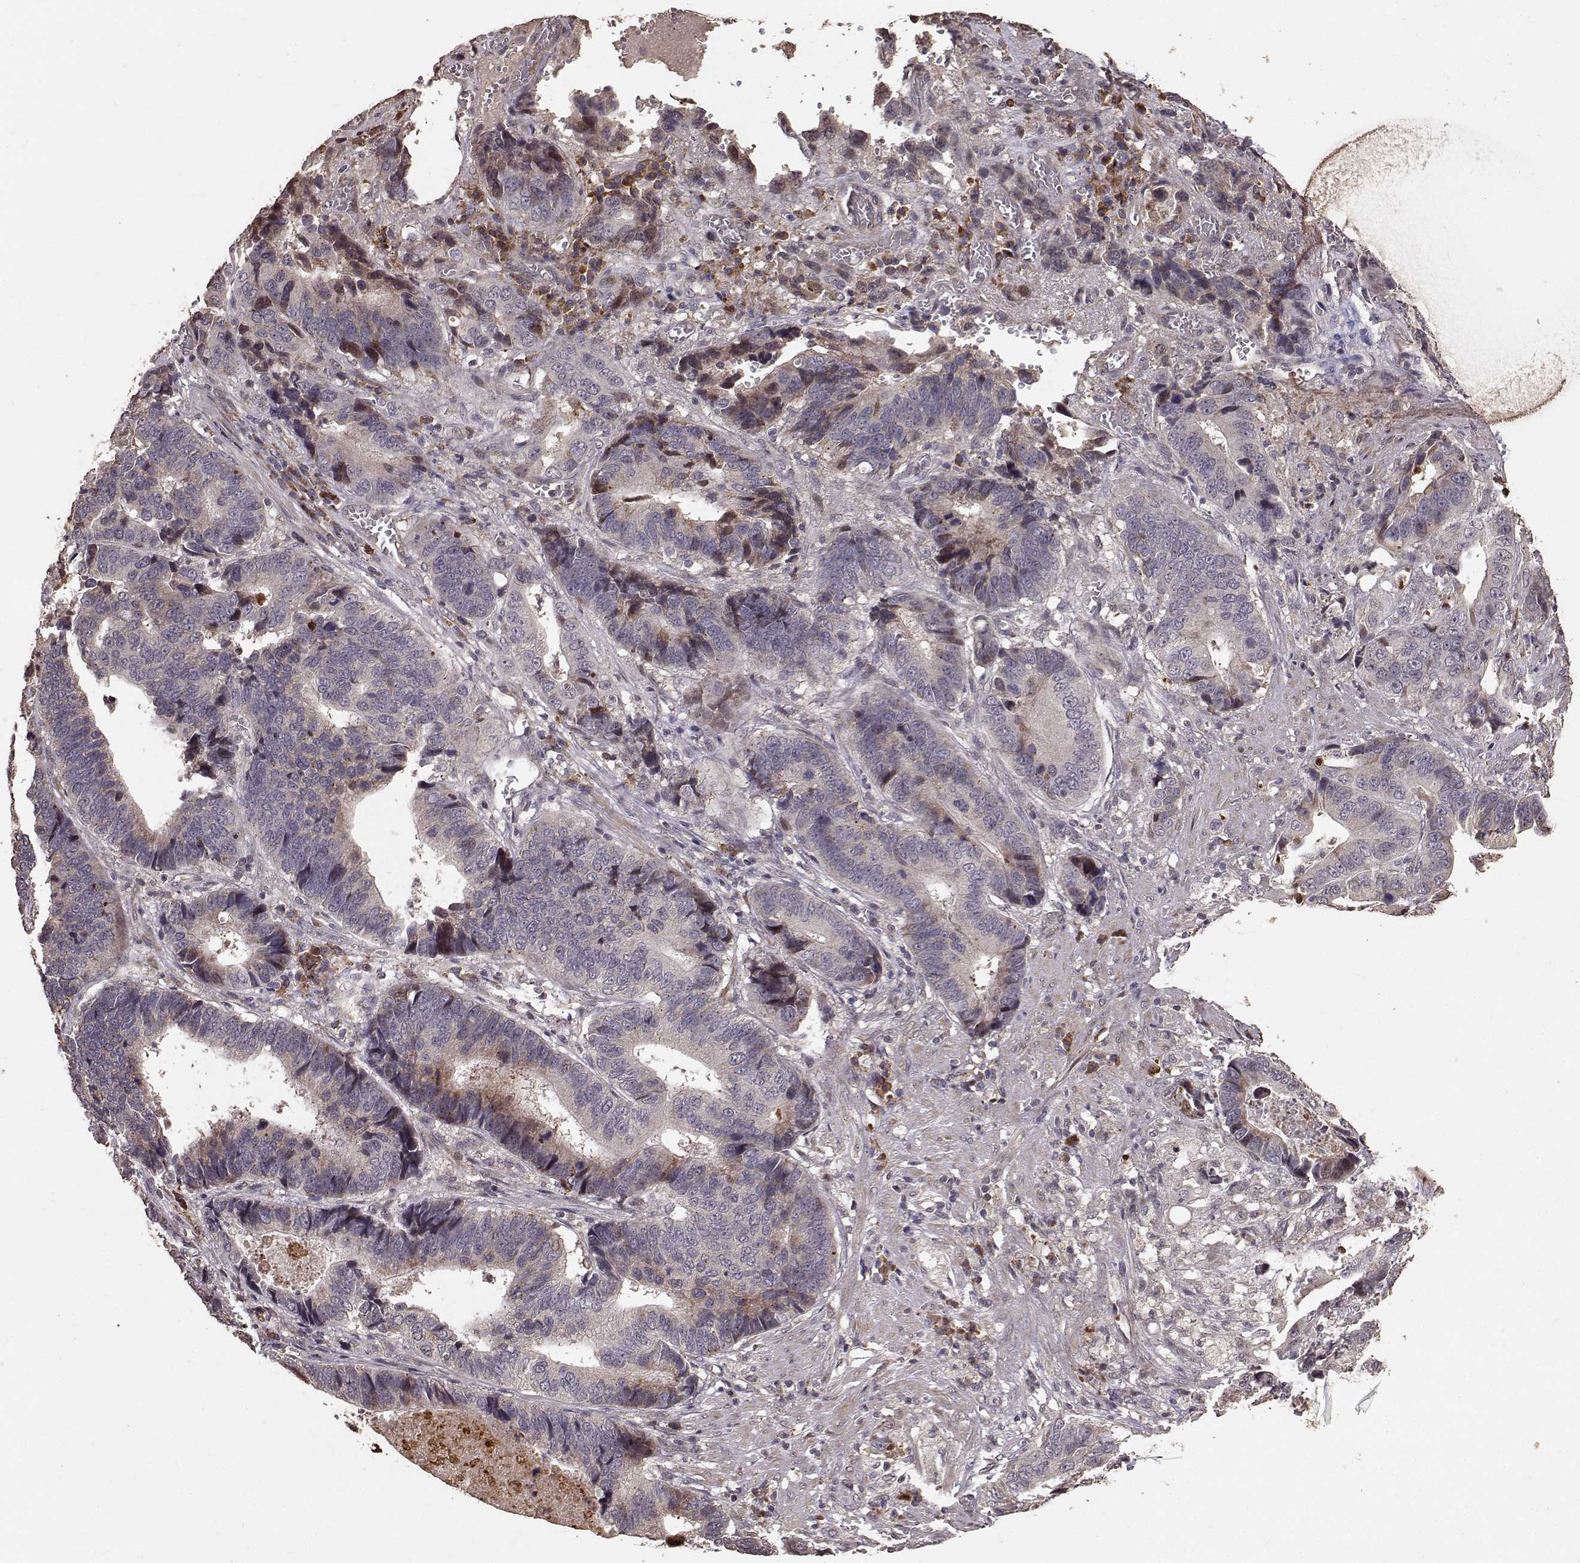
{"staining": {"intensity": "negative", "quantity": "none", "location": "none"}, "tissue": "stomach cancer", "cell_type": "Tumor cells", "image_type": "cancer", "snomed": [{"axis": "morphology", "description": "Adenocarcinoma, NOS"}, {"axis": "topography", "description": "Stomach"}], "caption": "A micrograph of human stomach cancer is negative for staining in tumor cells.", "gene": "USP15", "patient": {"sex": "male", "age": 84}}